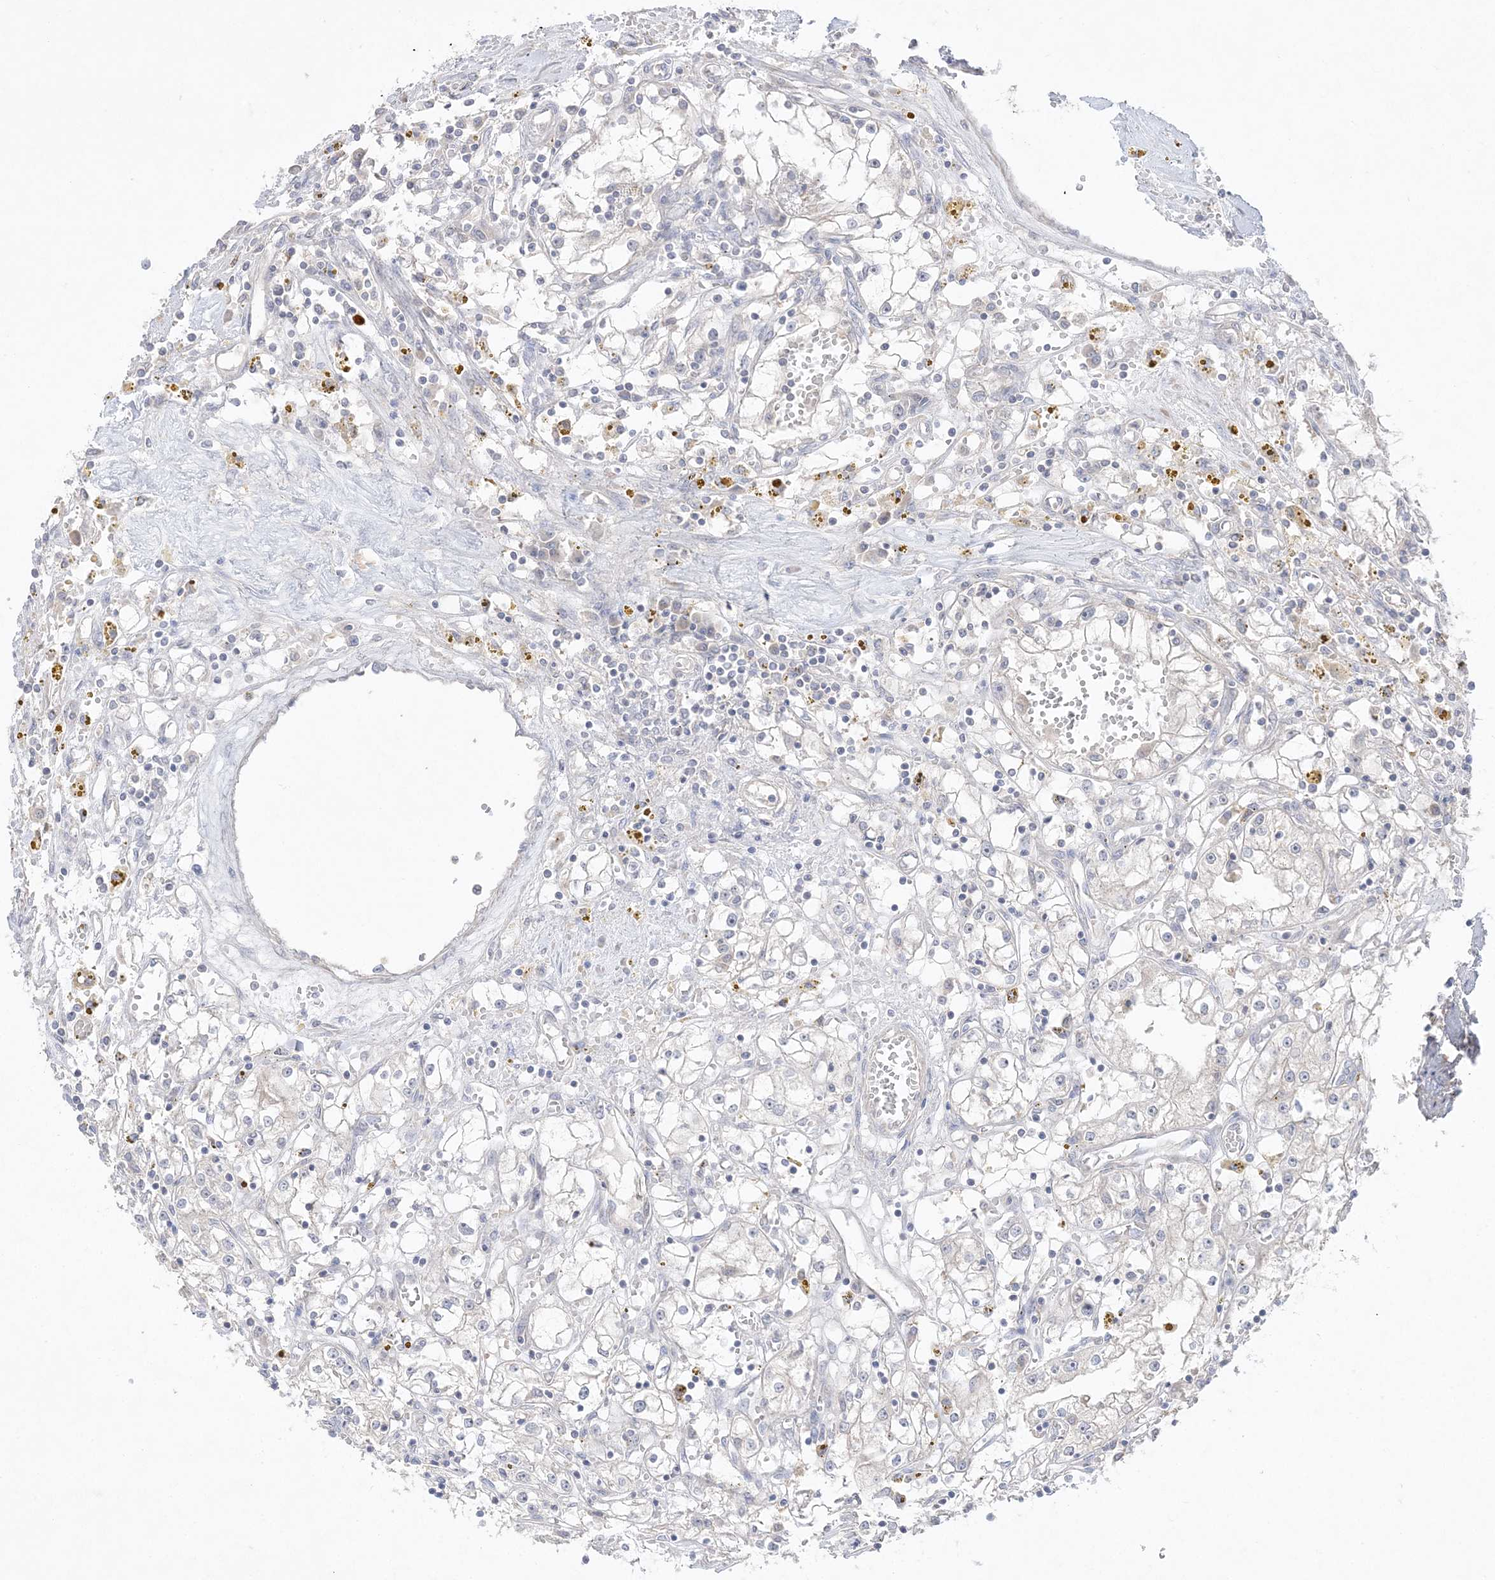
{"staining": {"intensity": "negative", "quantity": "none", "location": "none"}, "tissue": "renal cancer", "cell_type": "Tumor cells", "image_type": "cancer", "snomed": [{"axis": "morphology", "description": "Adenocarcinoma, NOS"}, {"axis": "topography", "description": "Kidney"}], "caption": "High magnification brightfield microscopy of adenocarcinoma (renal) stained with DAB (brown) and counterstained with hematoxylin (blue): tumor cells show no significant staining. Nuclei are stained in blue.", "gene": "SH3BP4", "patient": {"sex": "male", "age": 56}}